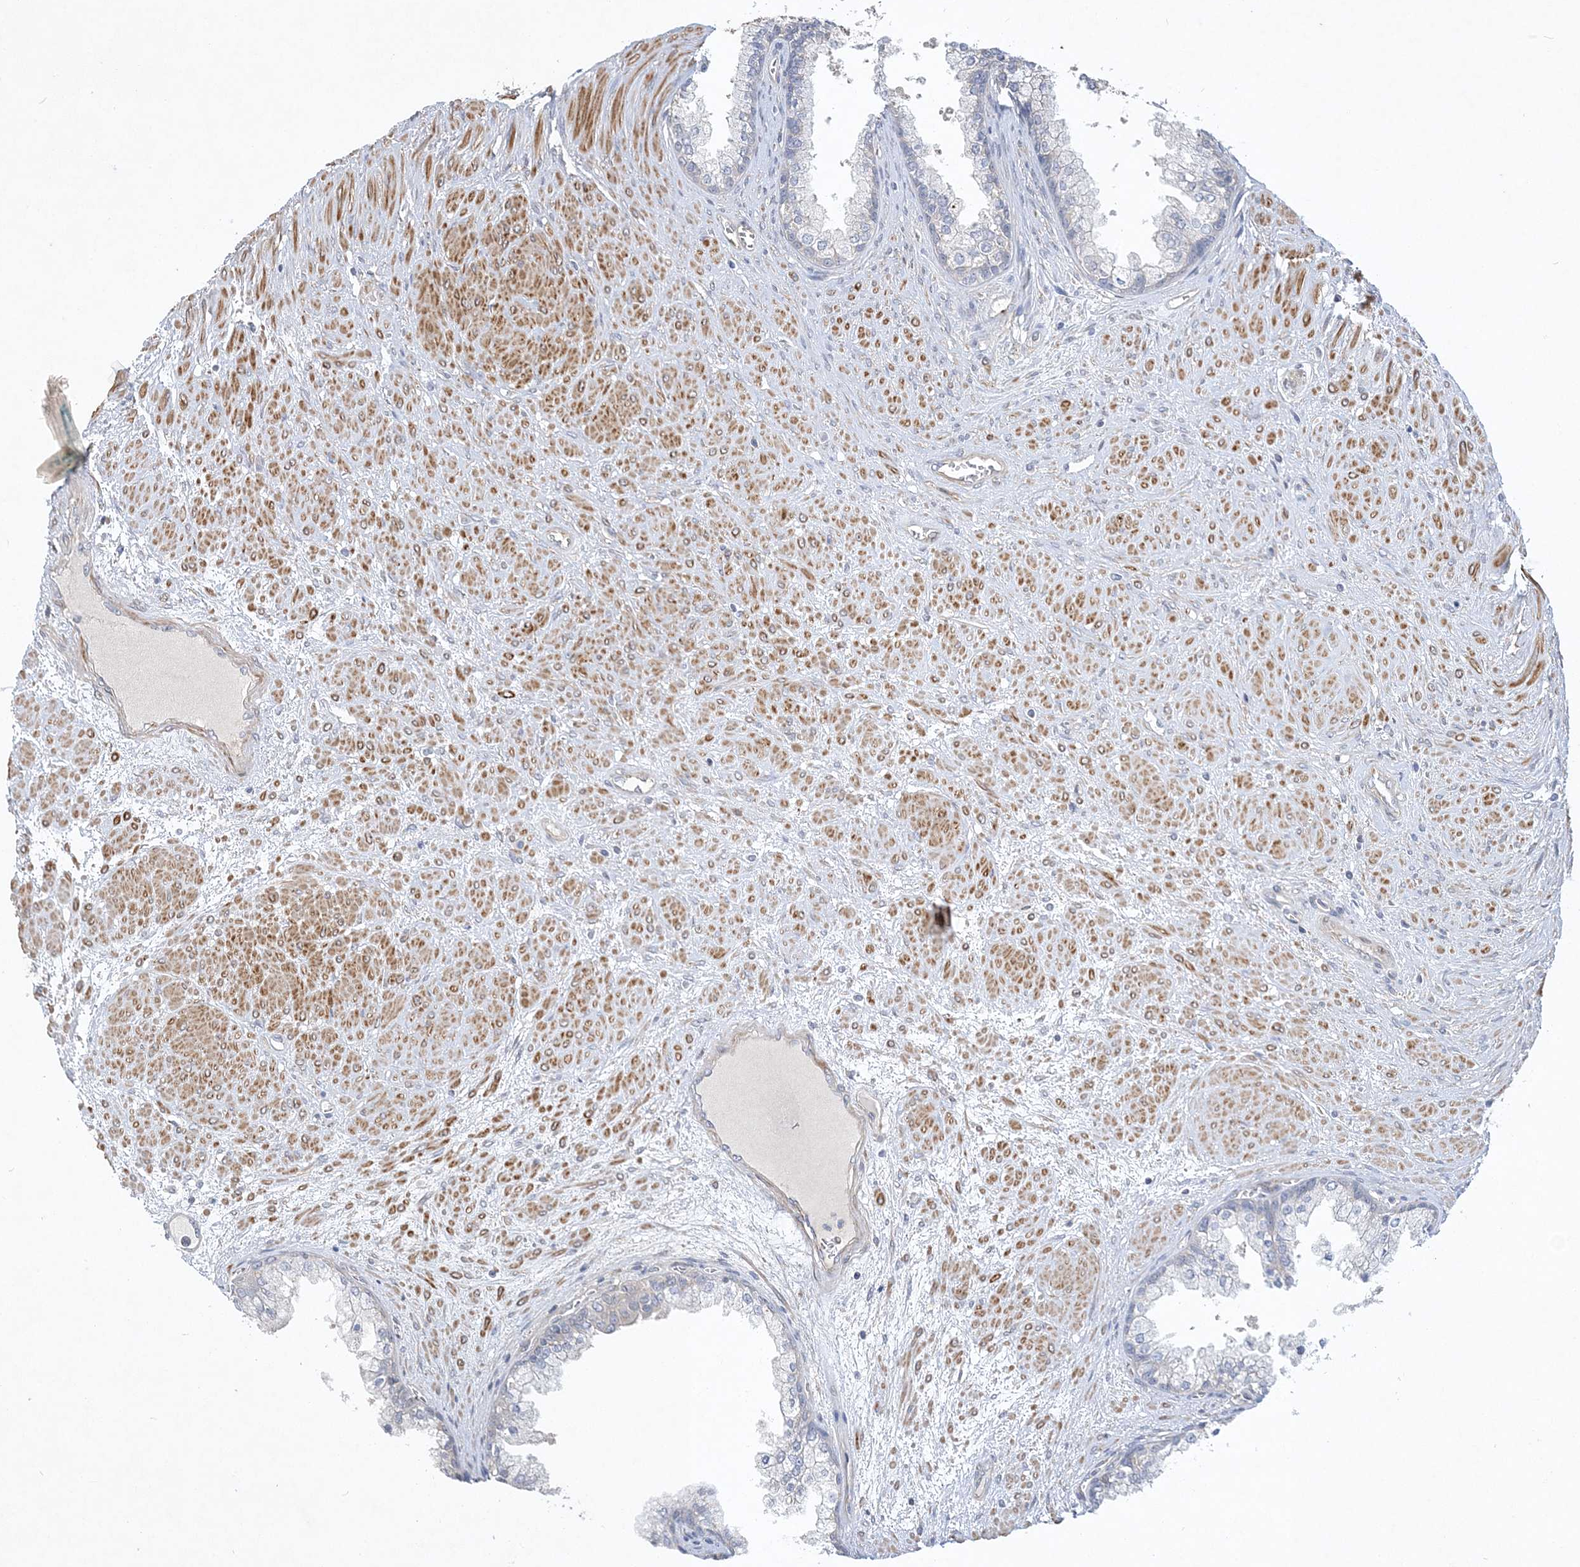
{"staining": {"intensity": "negative", "quantity": "none", "location": "none"}, "tissue": "prostate cancer", "cell_type": "Tumor cells", "image_type": "cancer", "snomed": [{"axis": "morphology", "description": "Normal tissue, NOS"}, {"axis": "morphology", "description": "Adenocarcinoma, Low grade"}, {"axis": "topography", "description": "Prostate"}, {"axis": "topography", "description": "Peripheral nerve tissue"}], "caption": "An immunohistochemistry micrograph of prostate cancer is shown. There is no staining in tumor cells of prostate cancer.", "gene": "MAP4K5", "patient": {"sex": "male", "age": 71}}